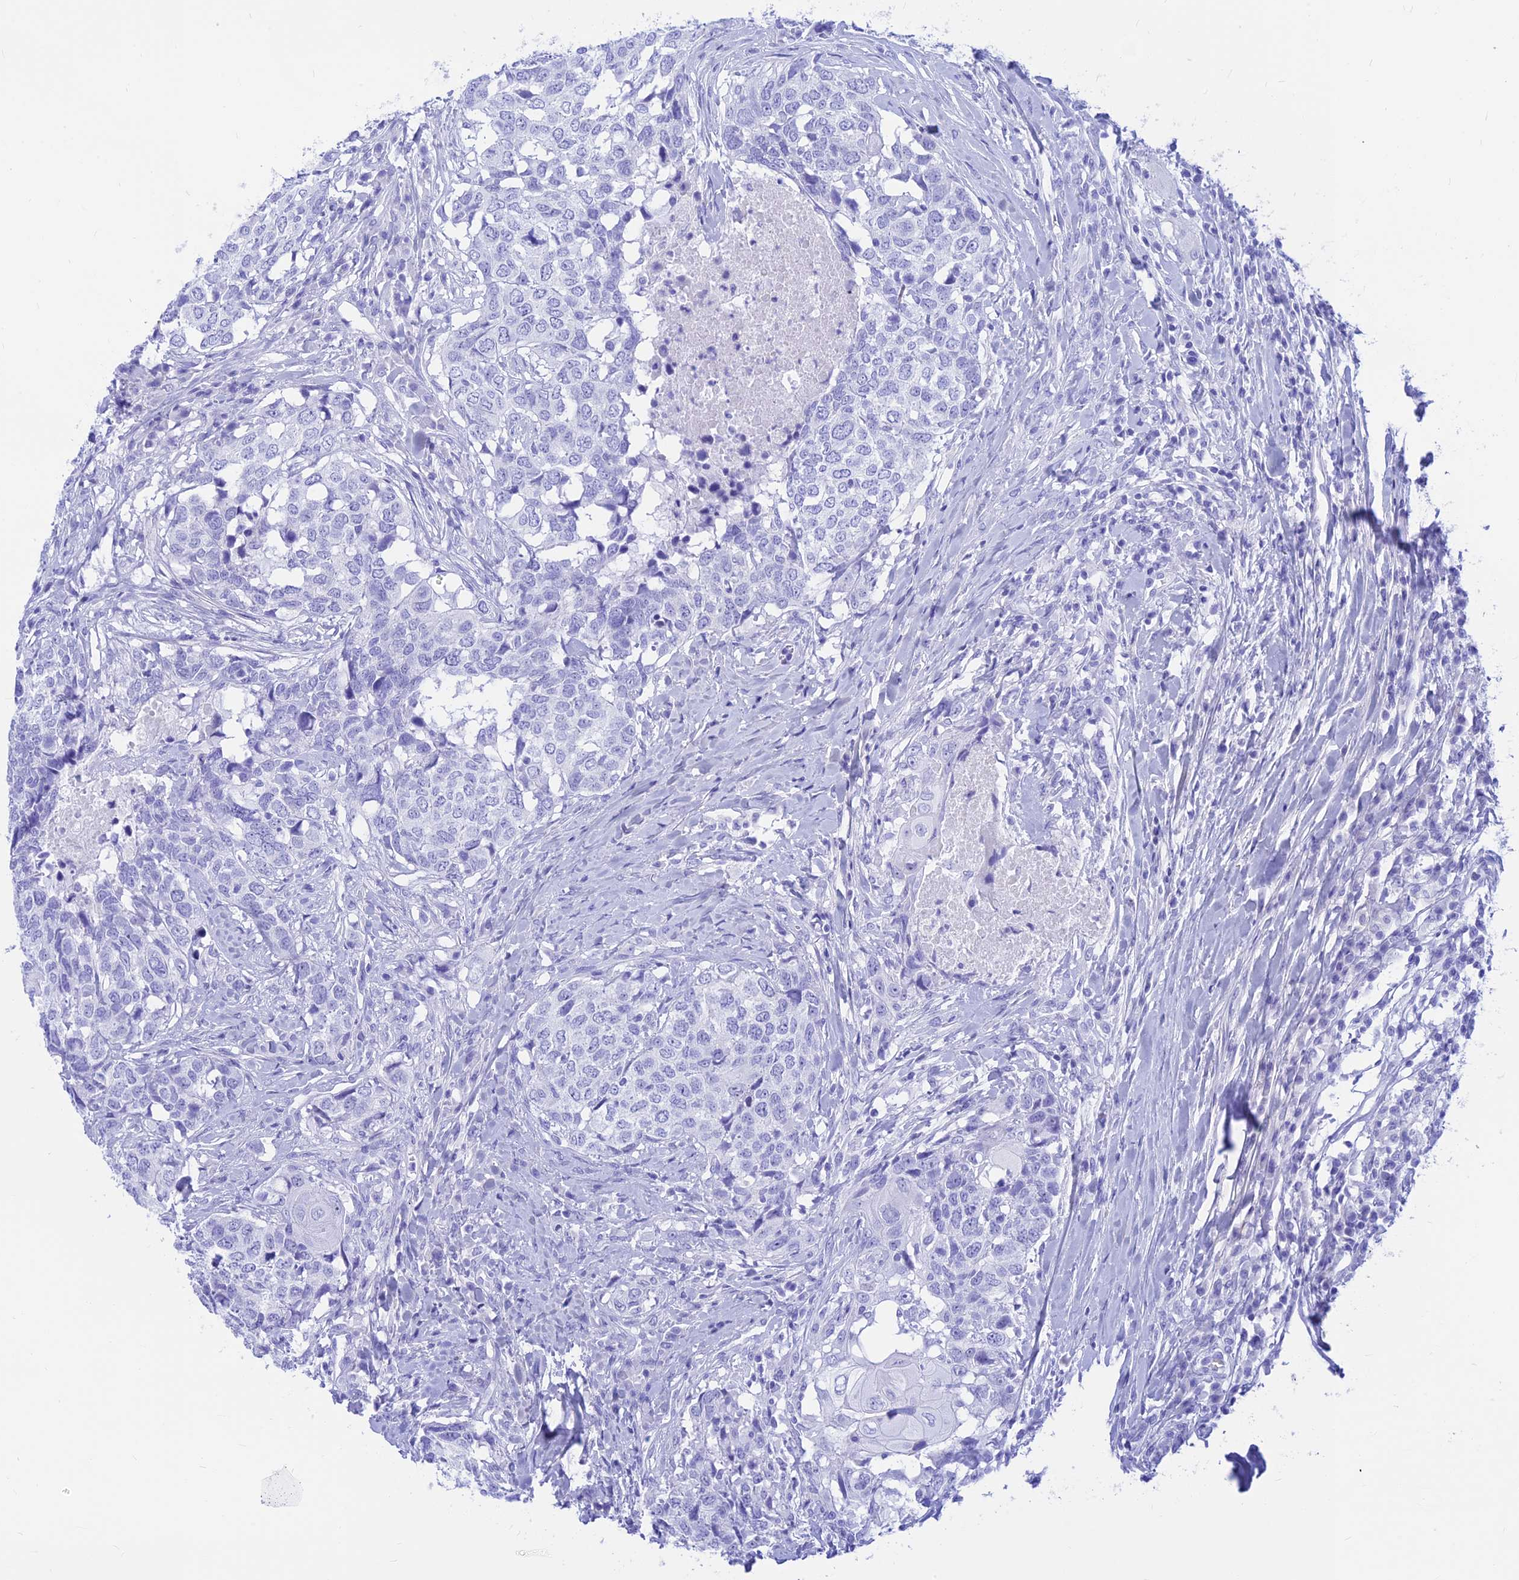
{"staining": {"intensity": "negative", "quantity": "none", "location": "none"}, "tissue": "head and neck cancer", "cell_type": "Tumor cells", "image_type": "cancer", "snomed": [{"axis": "morphology", "description": "Squamous cell carcinoma, NOS"}, {"axis": "topography", "description": "Head-Neck"}], "caption": "Head and neck squamous cell carcinoma stained for a protein using IHC reveals no staining tumor cells.", "gene": "PRNP", "patient": {"sex": "male", "age": 66}}